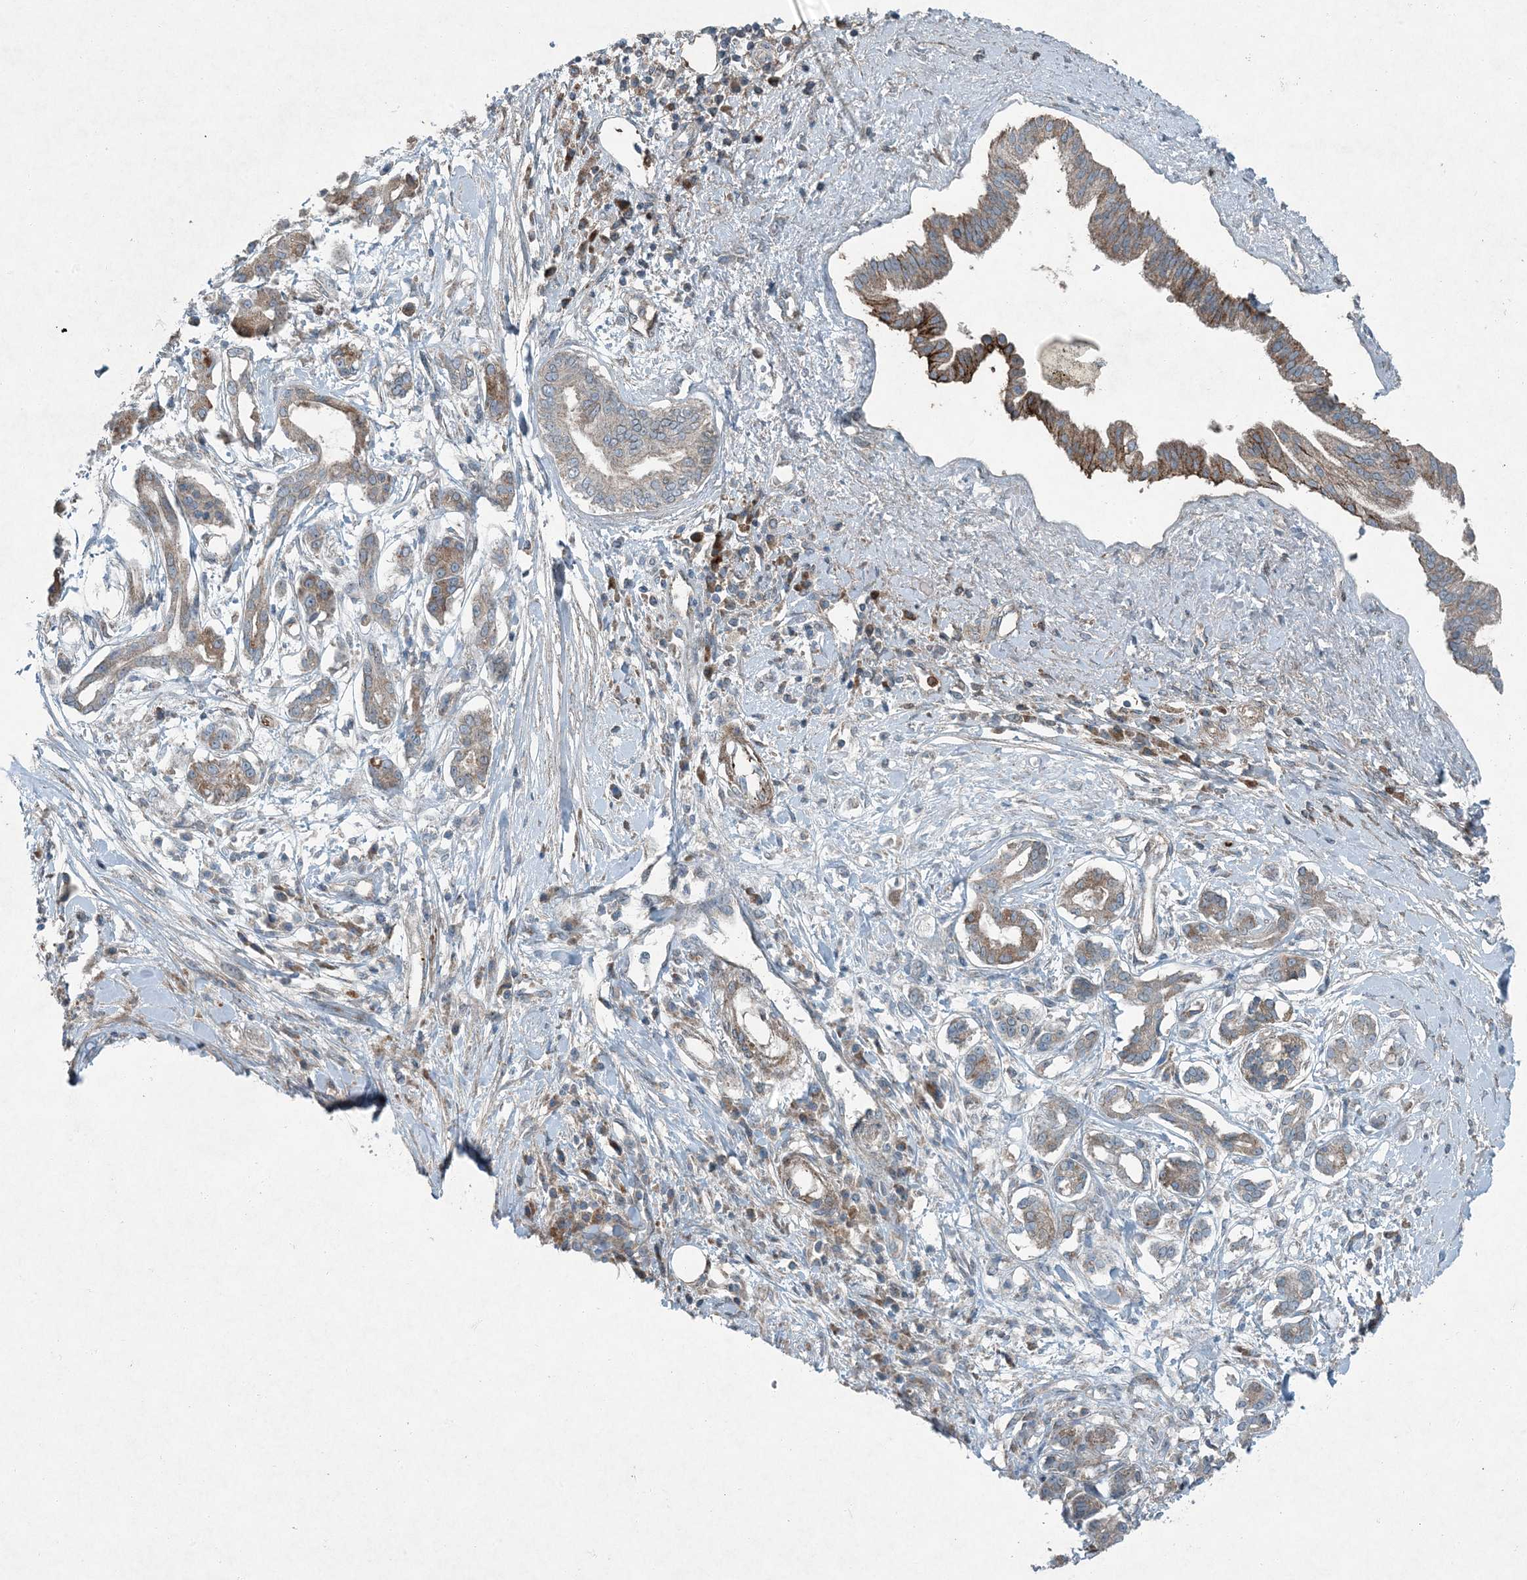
{"staining": {"intensity": "weak", "quantity": "25%-75%", "location": "cytoplasmic/membranous"}, "tissue": "pancreatic cancer", "cell_type": "Tumor cells", "image_type": "cancer", "snomed": [{"axis": "morphology", "description": "Inflammation, NOS"}, {"axis": "morphology", "description": "Adenocarcinoma, NOS"}, {"axis": "topography", "description": "Pancreas"}], "caption": "The immunohistochemical stain shows weak cytoplasmic/membranous expression in tumor cells of pancreatic adenocarcinoma tissue.", "gene": "APOM", "patient": {"sex": "female", "age": 56}}